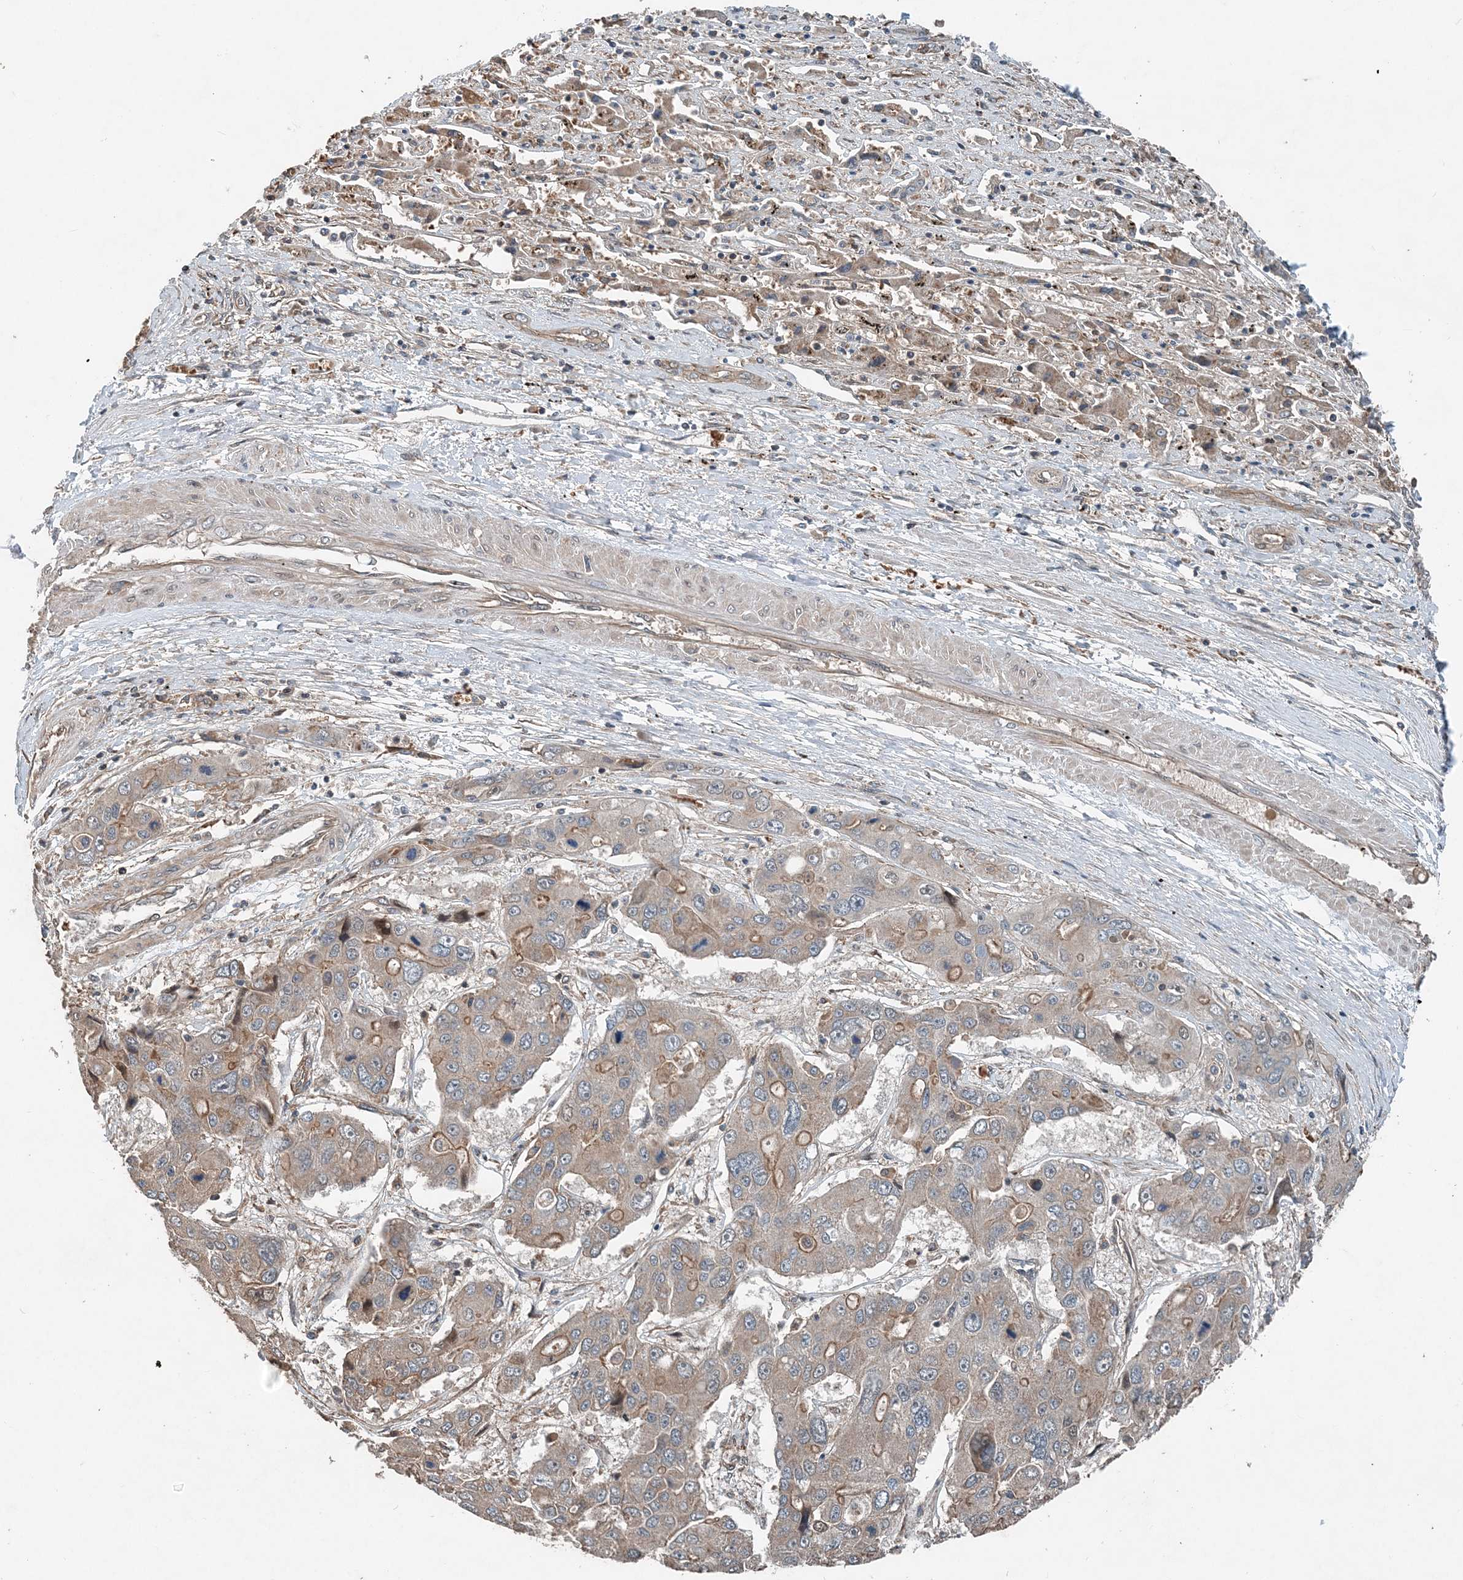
{"staining": {"intensity": "moderate", "quantity": "<25%", "location": "cytoplasmic/membranous"}, "tissue": "liver cancer", "cell_type": "Tumor cells", "image_type": "cancer", "snomed": [{"axis": "morphology", "description": "Cholangiocarcinoma"}, {"axis": "topography", "description": "Liver"}], "caption": "A low amount of moderate cytoplasmic/membranous expression is seen in approximately <25% of tumor cells in liver cholangiocarcinoma tissue.", "gene": "SMPD3", "patient": {"sex": "male", "age": 67}}